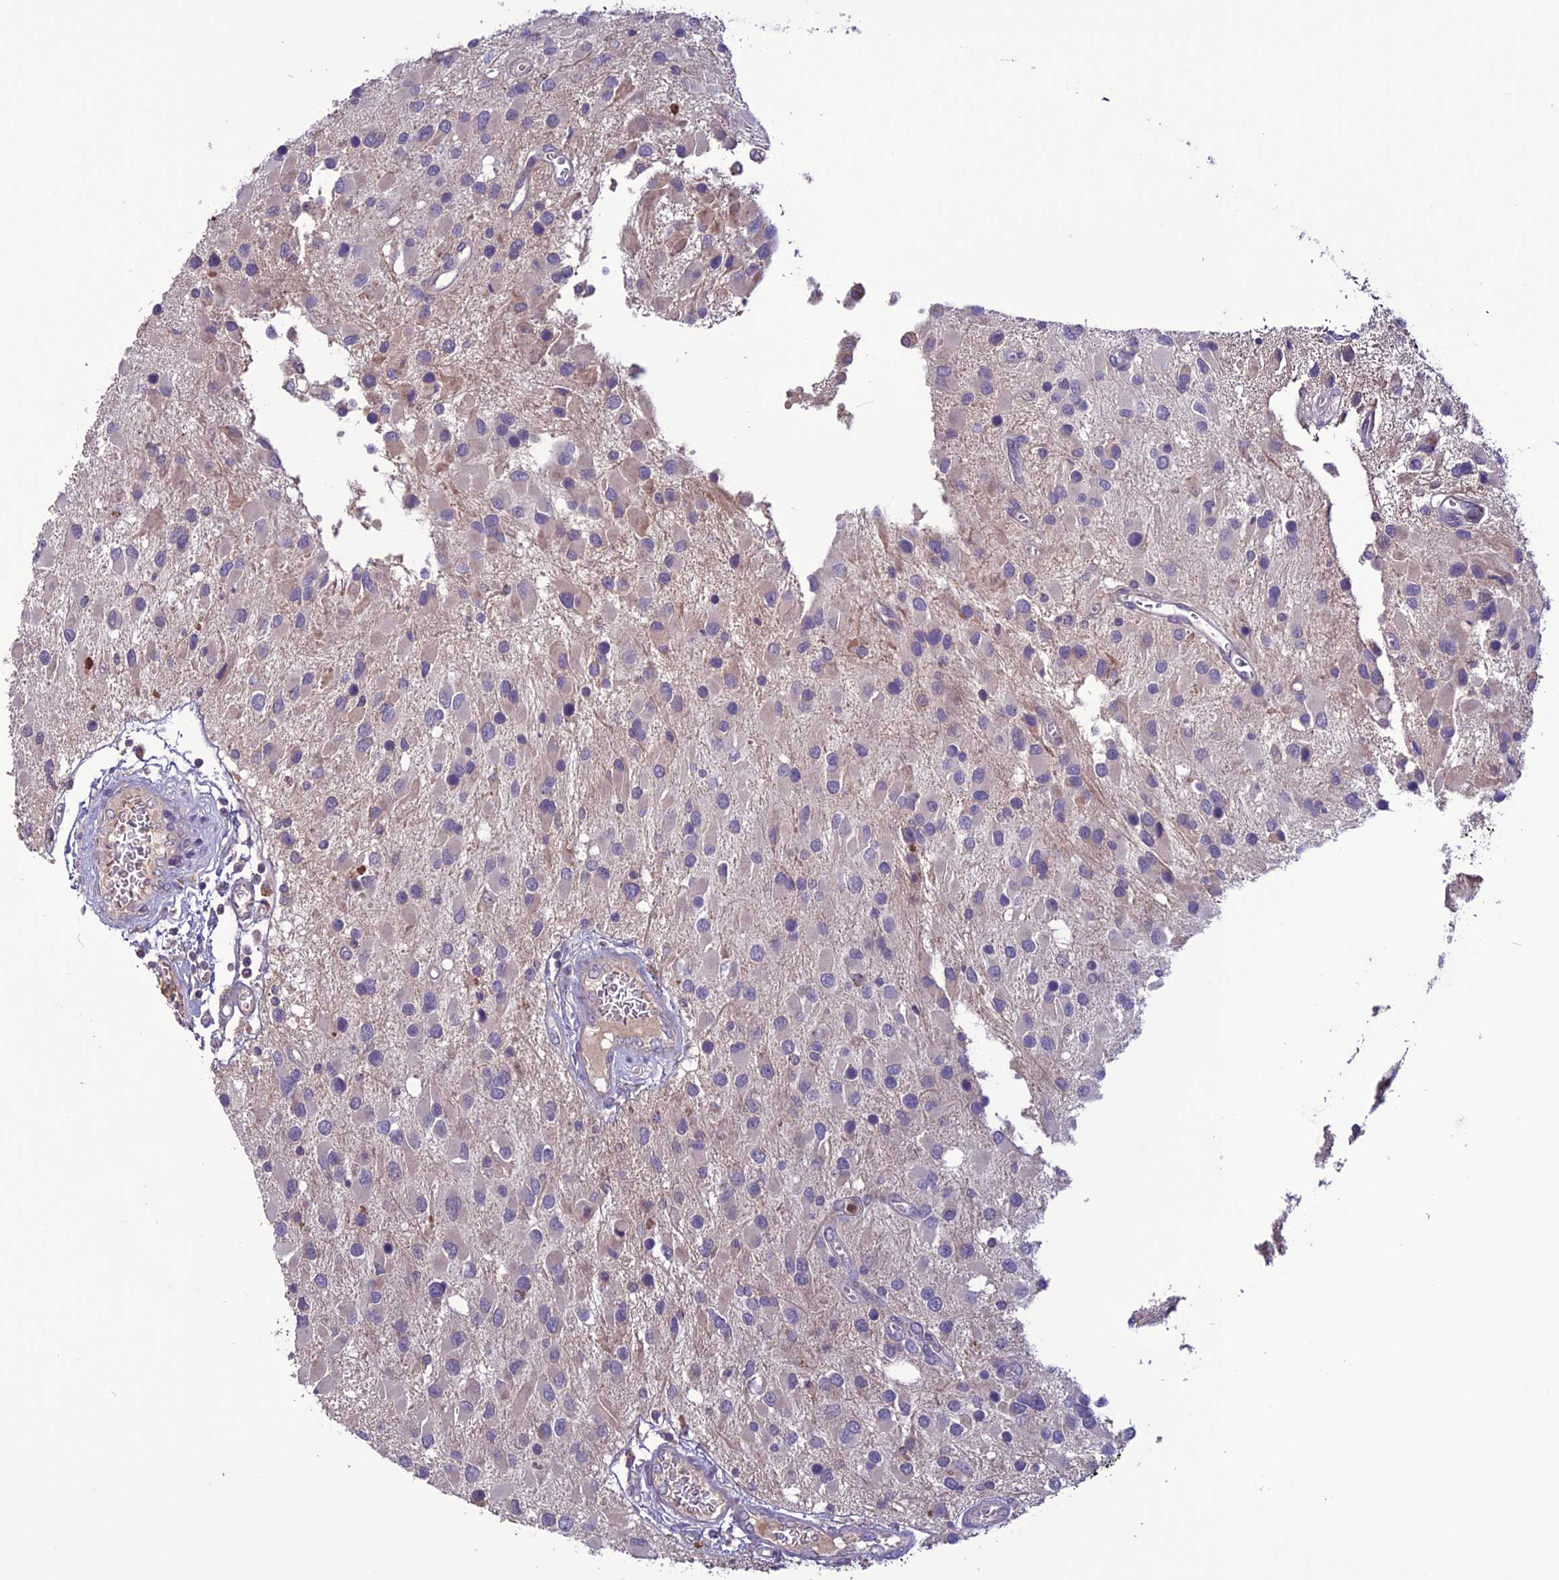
{"staining": {"intensity": "negative", "quantity": "none", "location": "none"}, "tissue": "glioma", "cell_type": "Tumor cells", "image_type": "cancer", "snomed": [{"axis": "morphology", "description": "Glioma, malignant, High grade"}, {"axis": "topography", "description": "Brain"}], "caption": "Photomicrograph shows no protein staining in tumor cells of glioma tissue.", "gene": "C2orf76", "patient": {"sex": "male", "age": 53}}